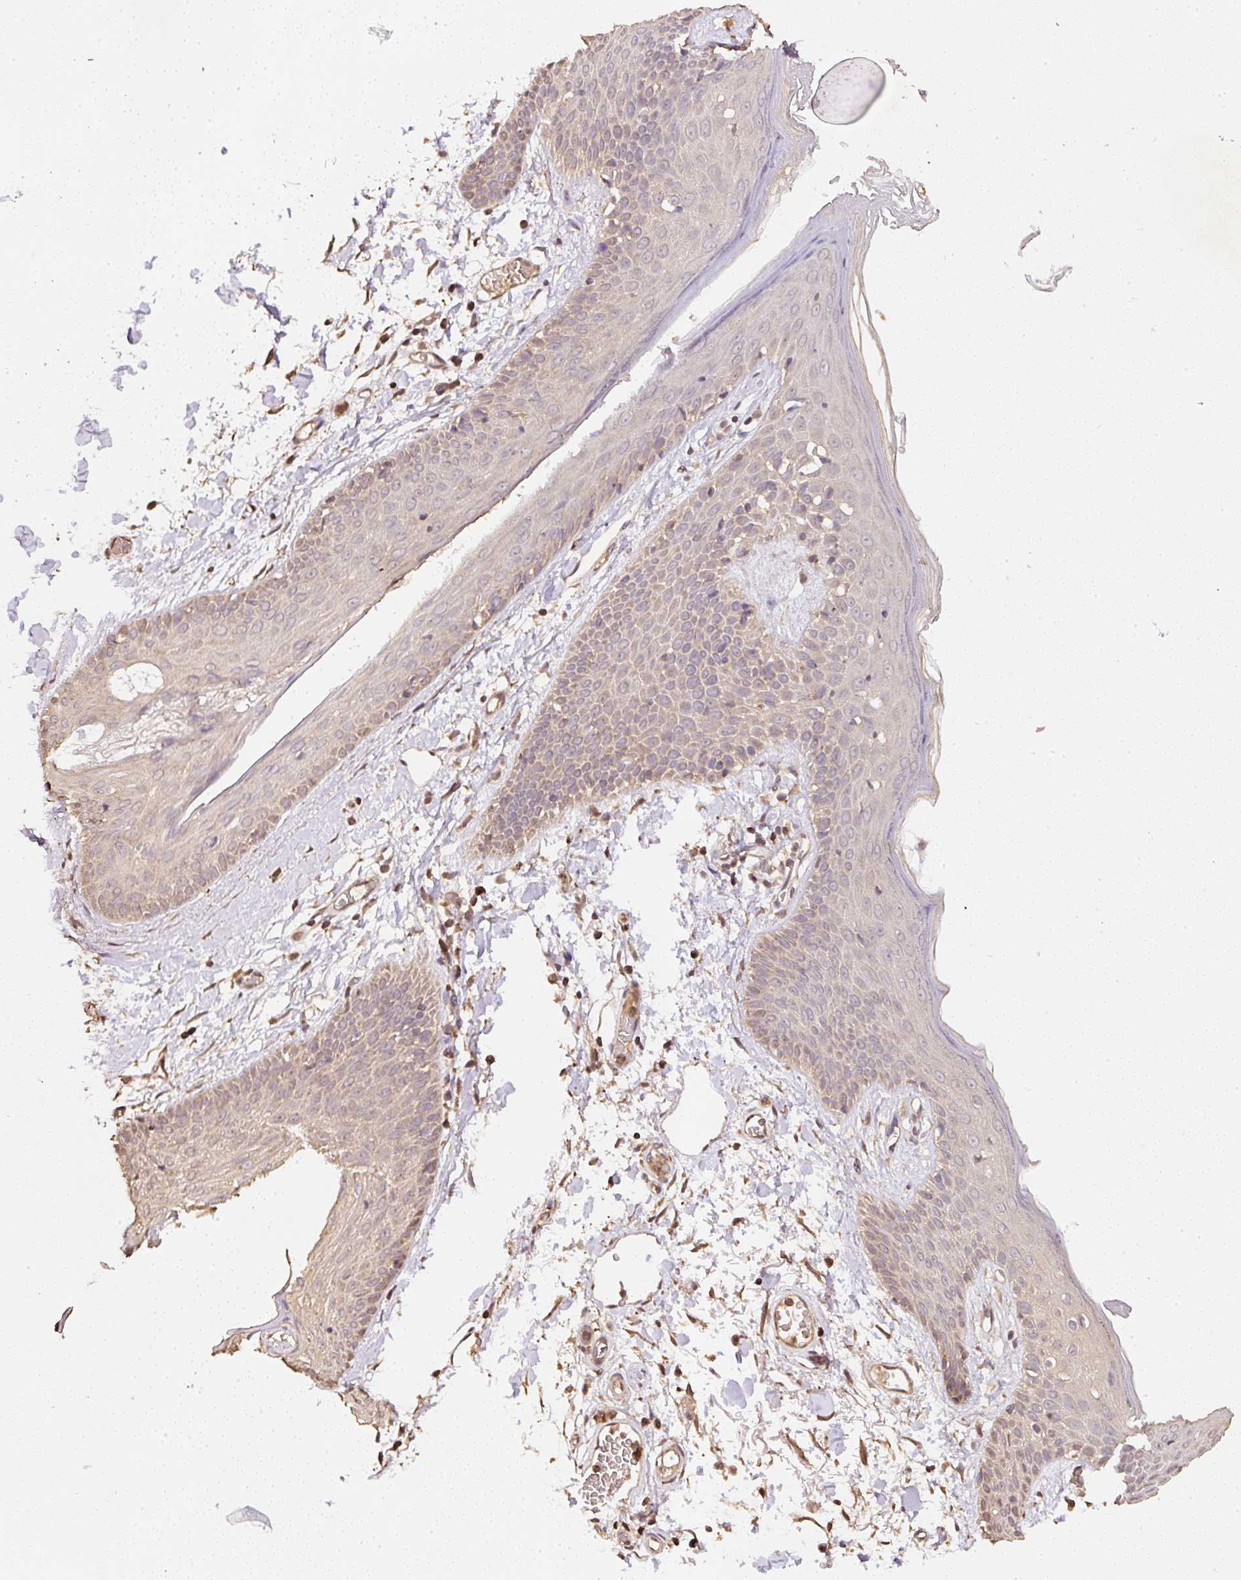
{"staining": {"intensity": "moderate", "quantity": ">75%", "location": "cytoplasmic/membranous,nuclear"}, "tissue": "skin", "cell_type": "Fibroblasts", "image_type": "normal", "snomed": [{"axis": "morphology", "description": "Normal tissue, NOS"}, {"axis": "topography", "description": "Skin"}], "caption": "IHC histopathology image of unremarkable skin: skin stained using IHC demonstrates medium levels of moderate protein expression localized specifically in the cytoplasmic/membranous,nuclear of fibroblasts, appearing as a cytoplasmic/membranous,nuclear brown color.", "gene": "TMEM170B", "patient": {"sex": "male", "age": 79}}